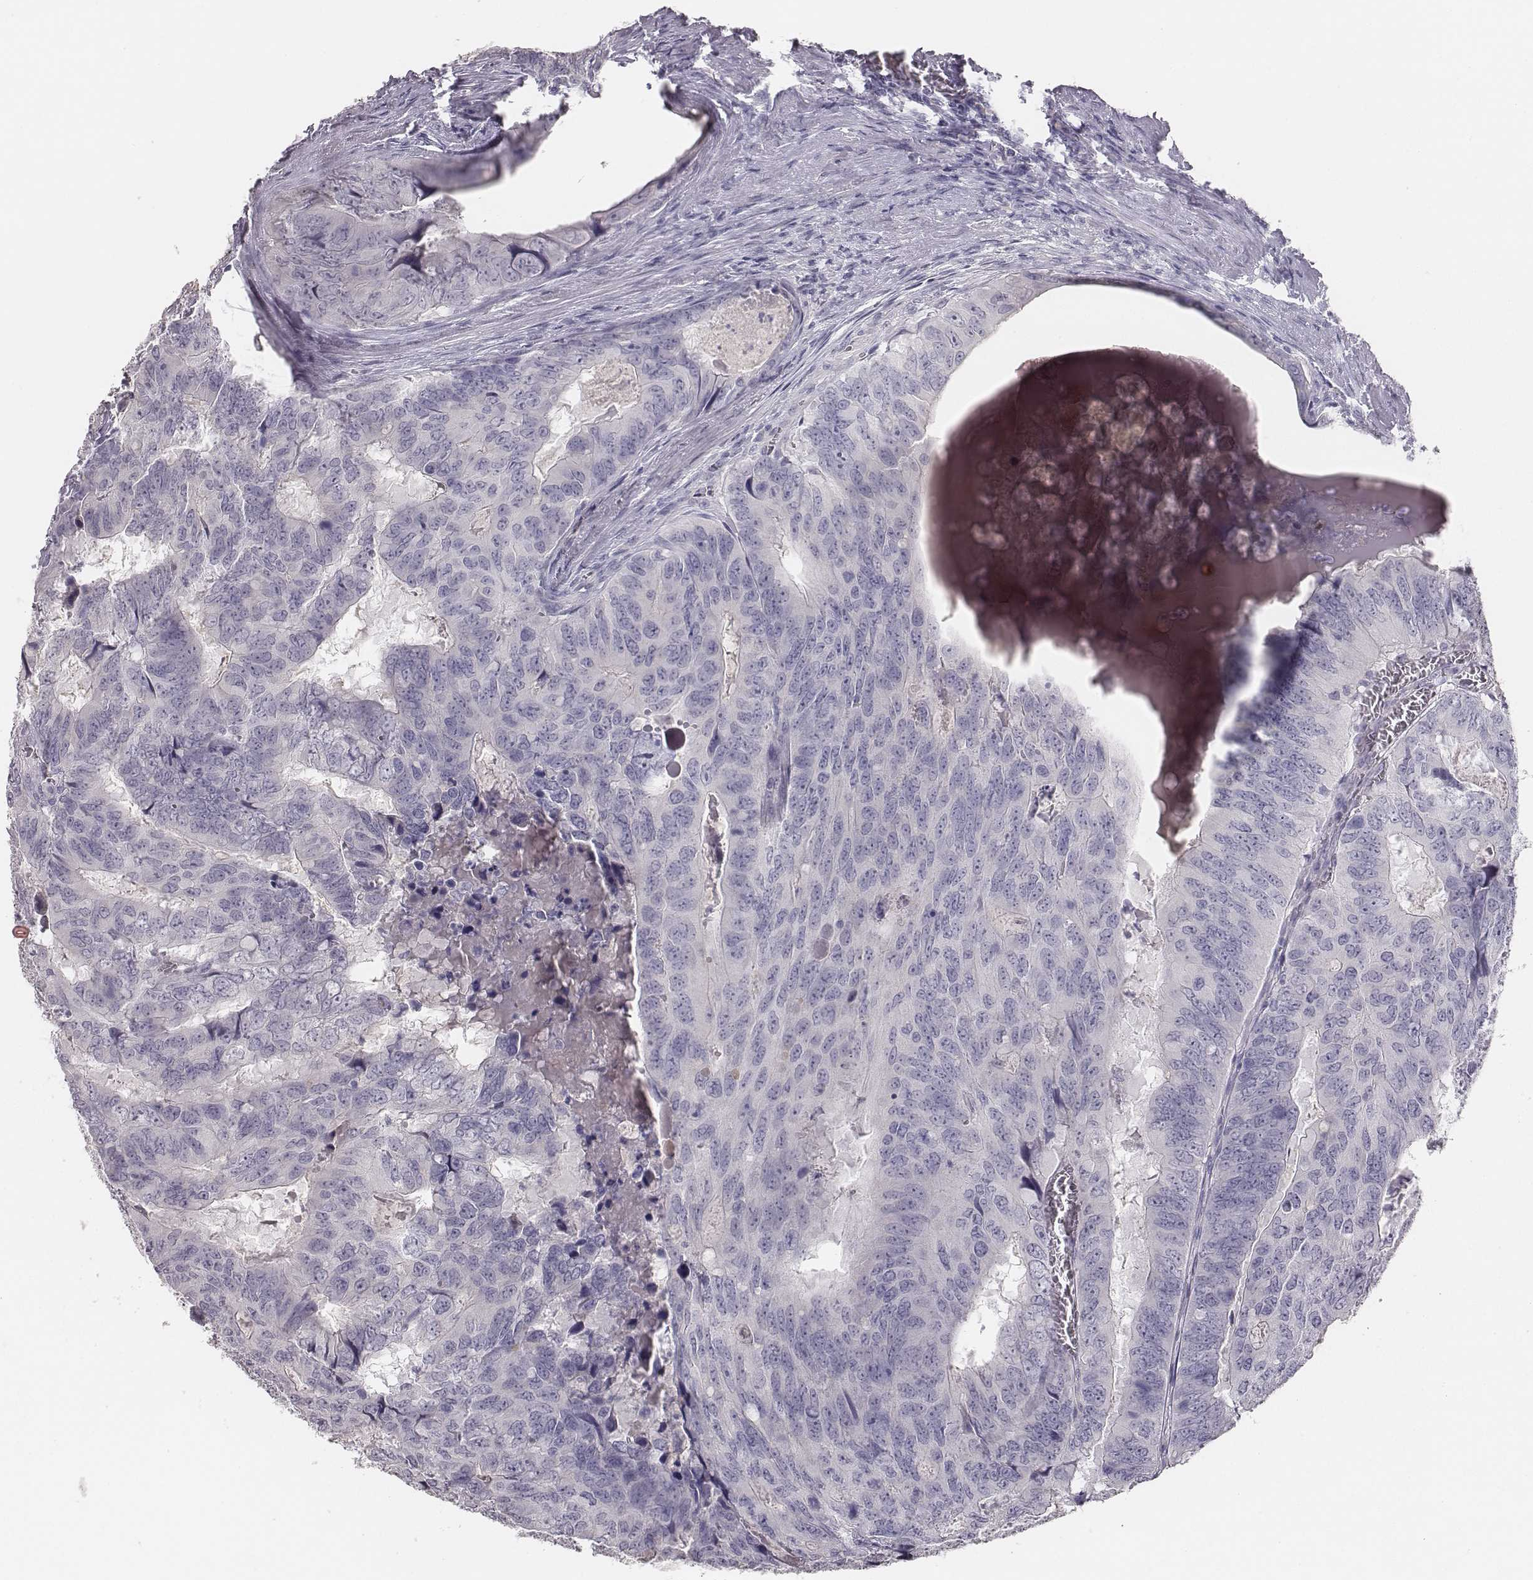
{"staining": {"intensity": "negative", "quantity": "none", "location": "none"}, "tissue": "colorectal cancer", "cell_type": "Tumor cells", "image_type": "cancer", "snomed": [{"axis": "morphology", "description": "Adenocarcinoma, NOS"}, {"axis": "topography", "description": "Colon"}], "caption": "A high-resolution image shows IHC staining of colorectal adenocarcinoma, which demonstrates no significant staining in tumor cells.", "gene": "MYH6", "patient": {"sex": "male", "age": 79}}